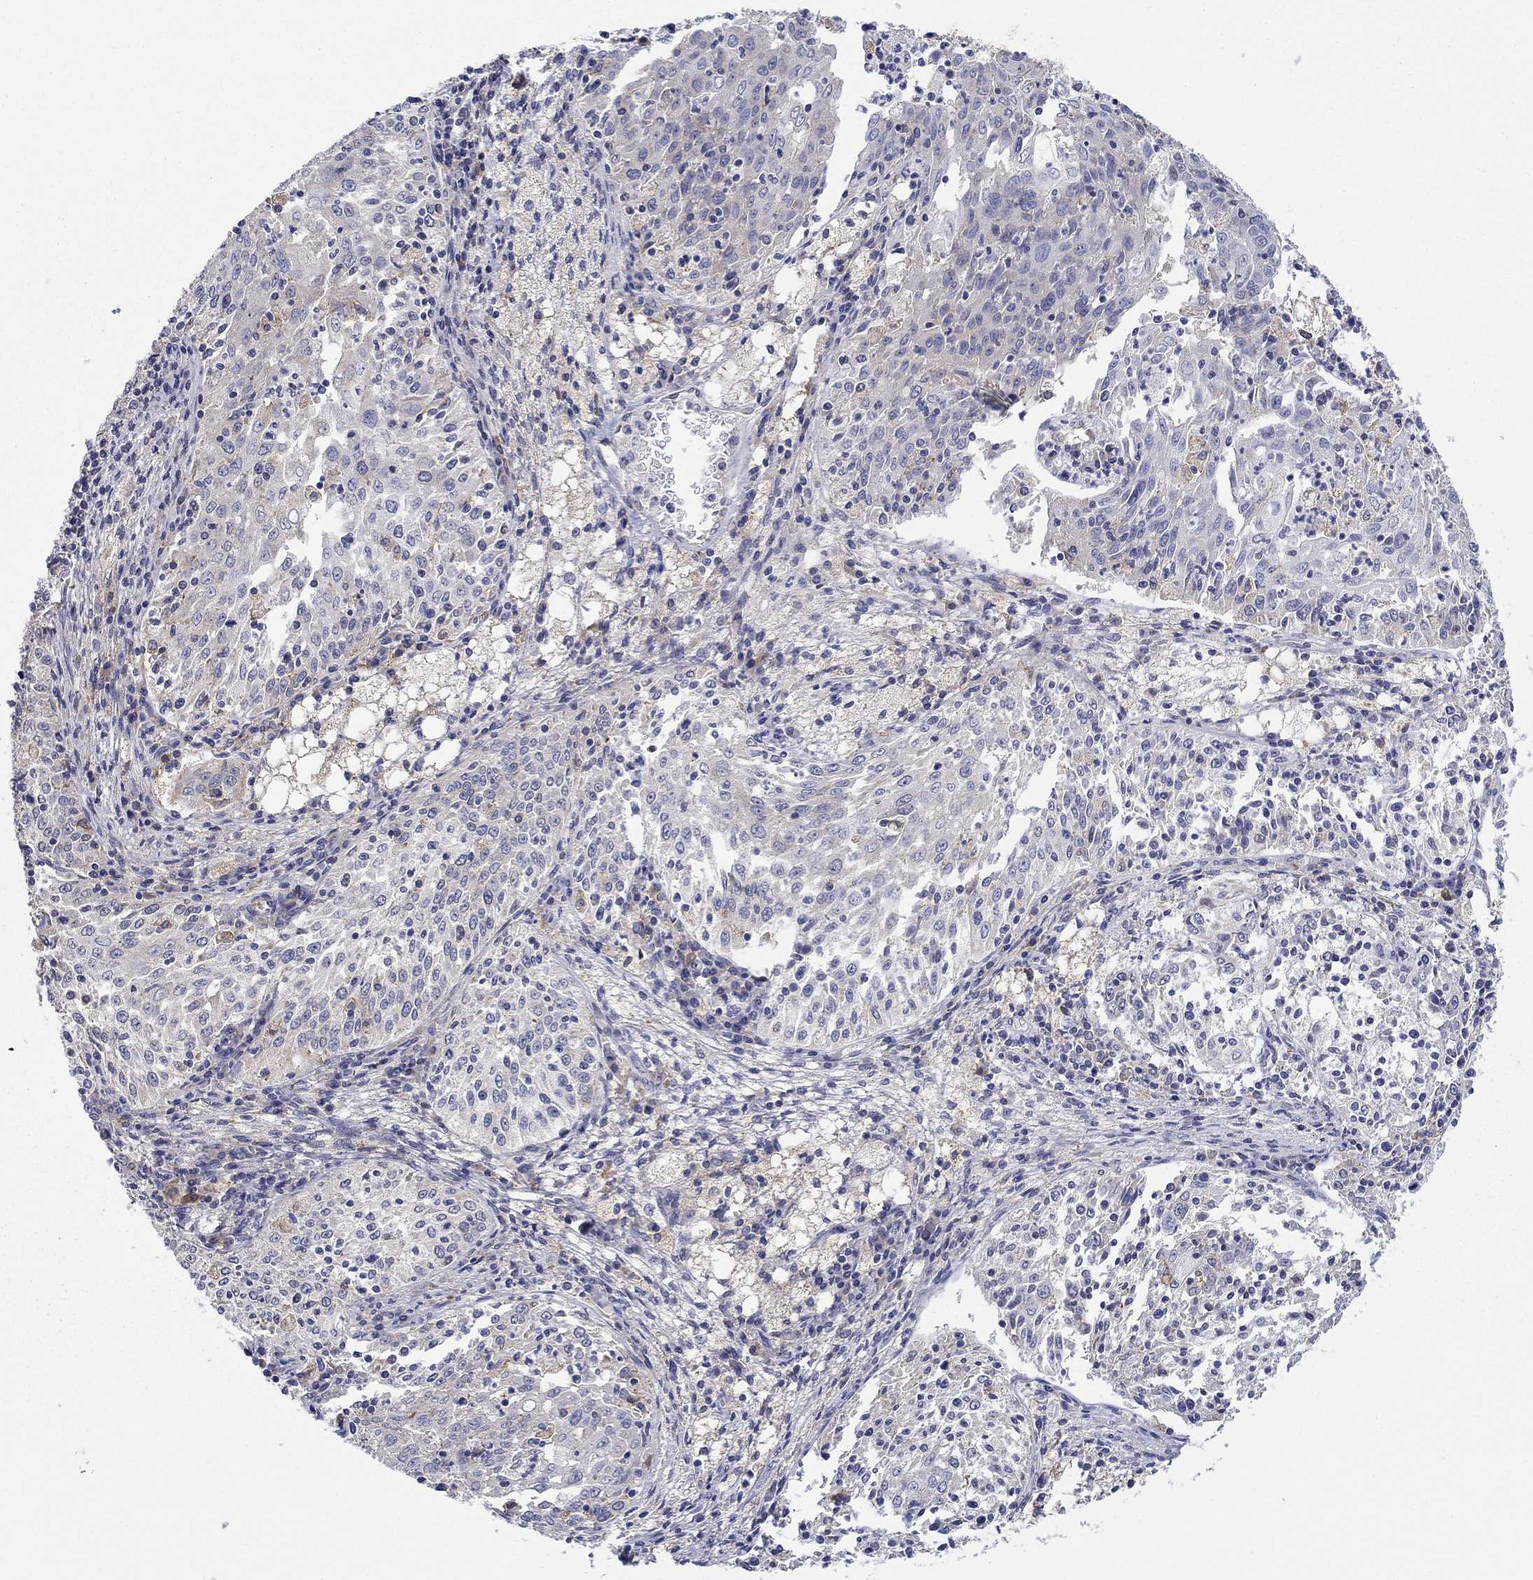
{"staining": {"intensity": "negative", "quantity": "none", "location": "none"}, "tissue": "cervical cancer", "cell_type": "Tumor cells", "image_type": "cancer", "snomed": [{"axis": "morphology", "description": "Squamous cell carcinoma, NOS"}, {"axis": "topography", "description": "Cervix"}], "caption": "Immunohistochemistry (IHC) of cervical cancer (squamous cell carcinoma) displays no expression in tumor cells. The staining was performed using DAB (3,3'-diaminobenzidine) to visualize the protein expression in brown, while the nuclei were stained in blue with hematoxylin (Magnification: 20x).", "gene": "QRFPR", "patient": {"sex": "female", "age": 41}}